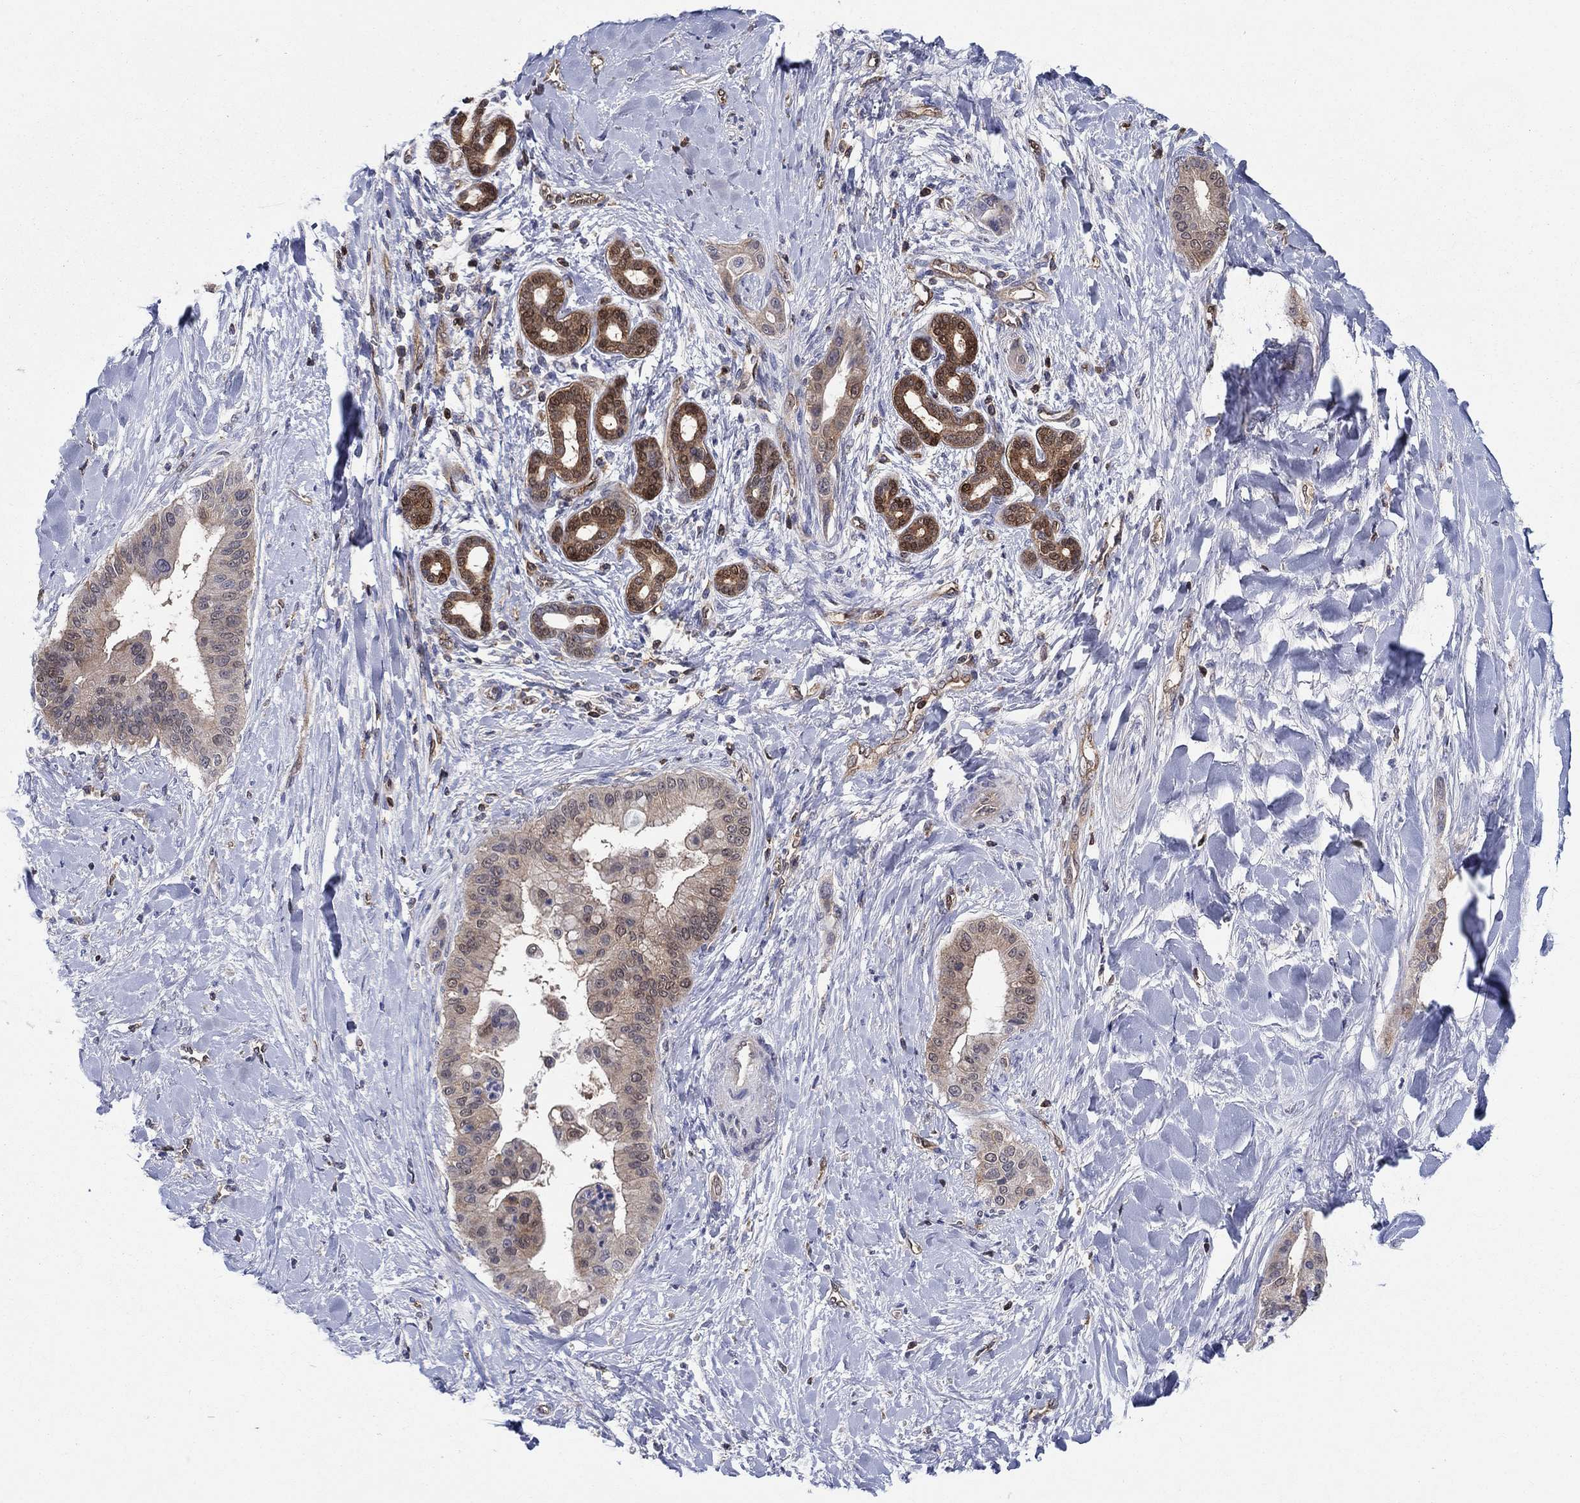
{"staining": {"intensity": "strong", "quantity": "<25%", "location": "cytoplasmic/membranous"}, "tissue": "liver cancer", "cell_type": "Tumor cells", "image_type": "cancer", "snomed": [{"axis": "morphology", "description": "Cholangiocarcinoma"}, {"axis": "topography", "description": "Liver"}], "caption": "Protein staining shows strong cytoplasmic/membranous expression in about <25% of tumor cells in liver cholangiocarcinoma.", "gene": "AGFG2", "patient": {"sex": "female", "age": 54}}